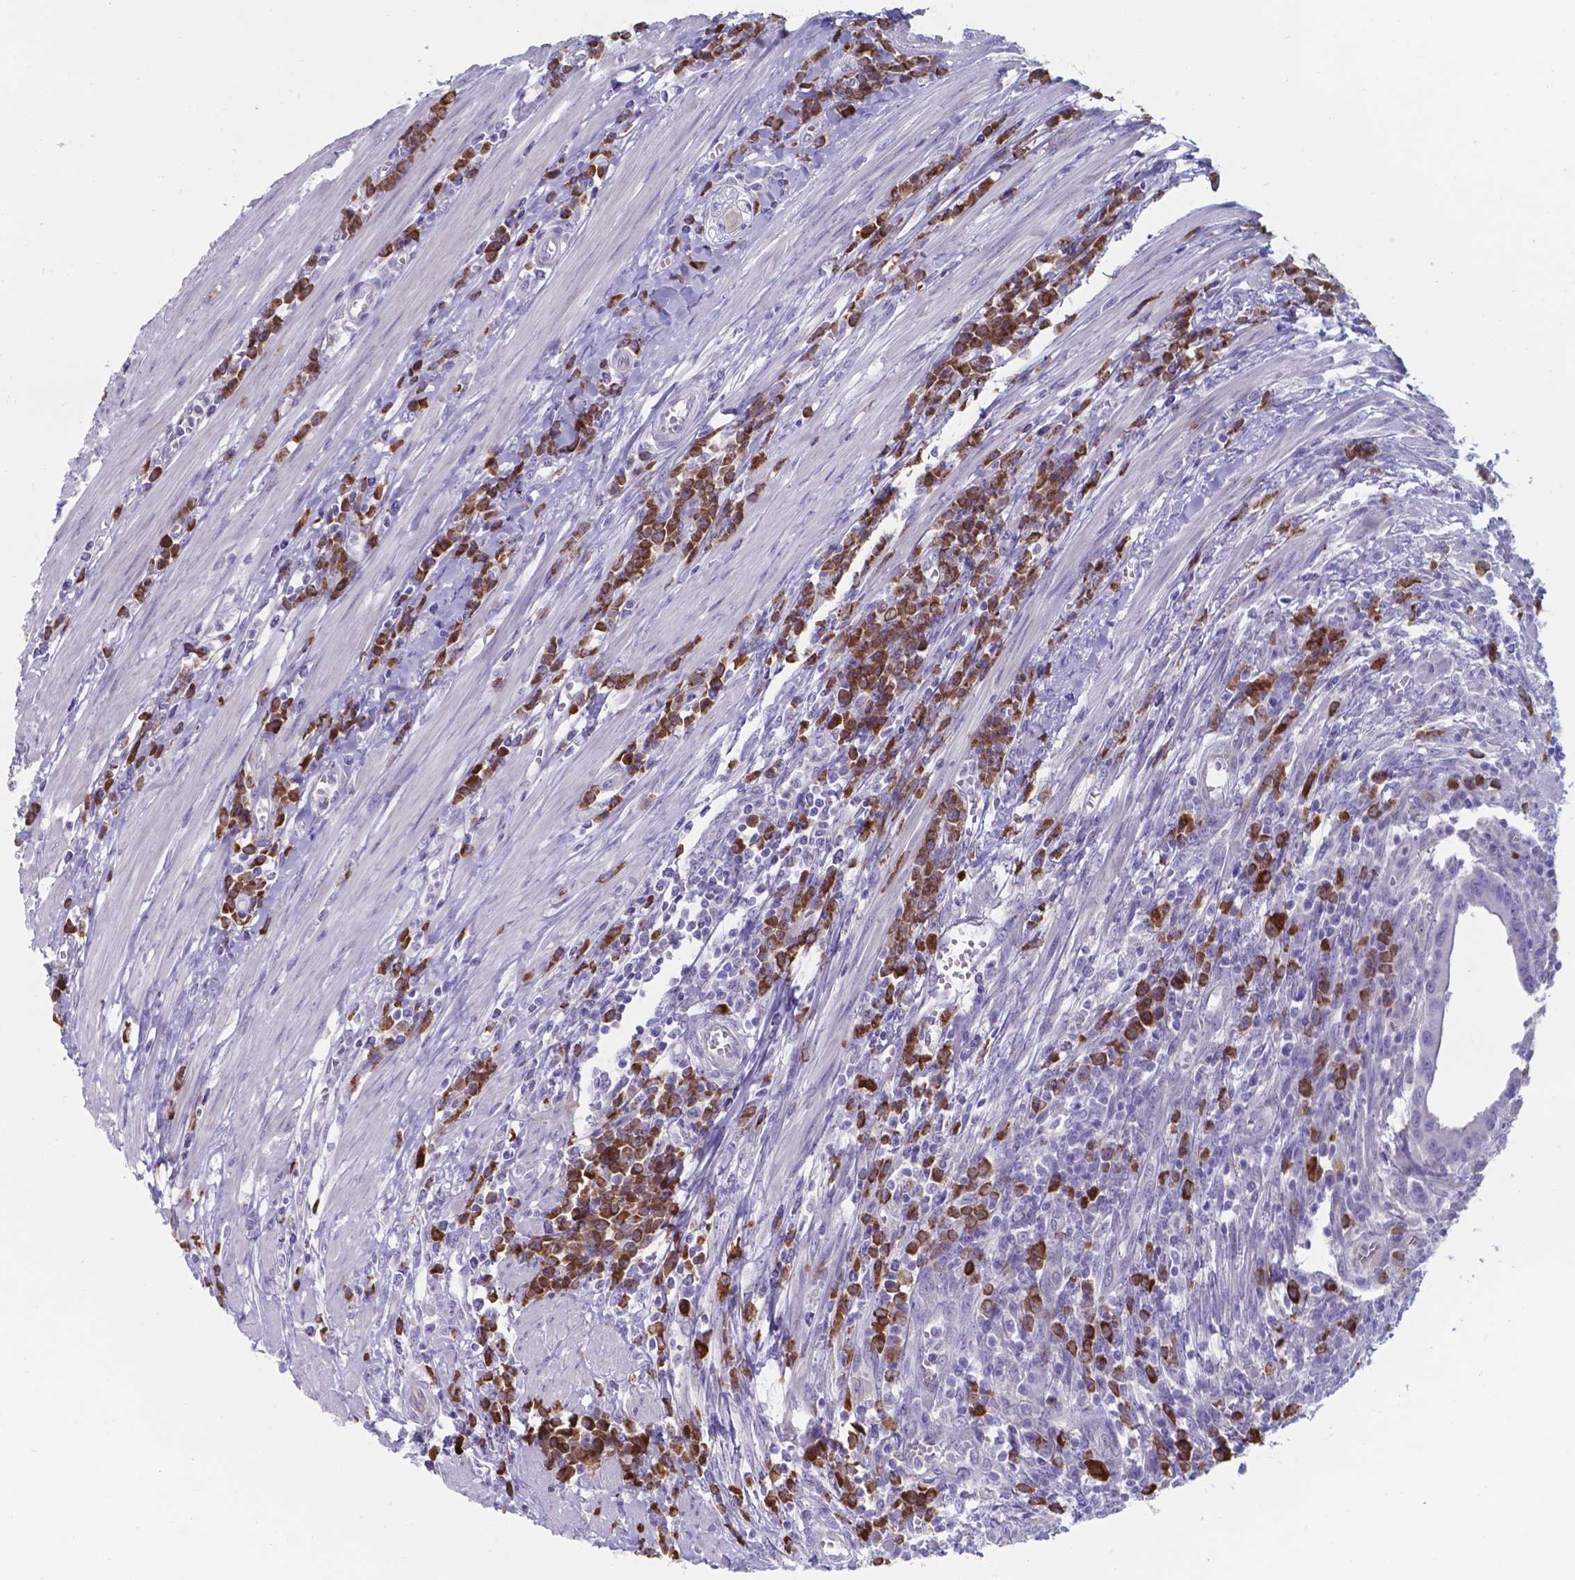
{"staining": {"intensity": "negative", "quantity": "none", "location": "none"}, "tissue": "colorectal cancer", "cell_type": "Tumor cells", "image_type": "cancer", "snomed": [{"axis": "morphology", "description": "Adenocarcinoma, NOS"}, {"axis": "topography", "description": "Colon"}], "caption": "Tumor cells show no significant staining in colorectal cancer (adenocarcinoma).", "gene": "UBE2J1", "patient": {"sex": "male", "age": 65}}